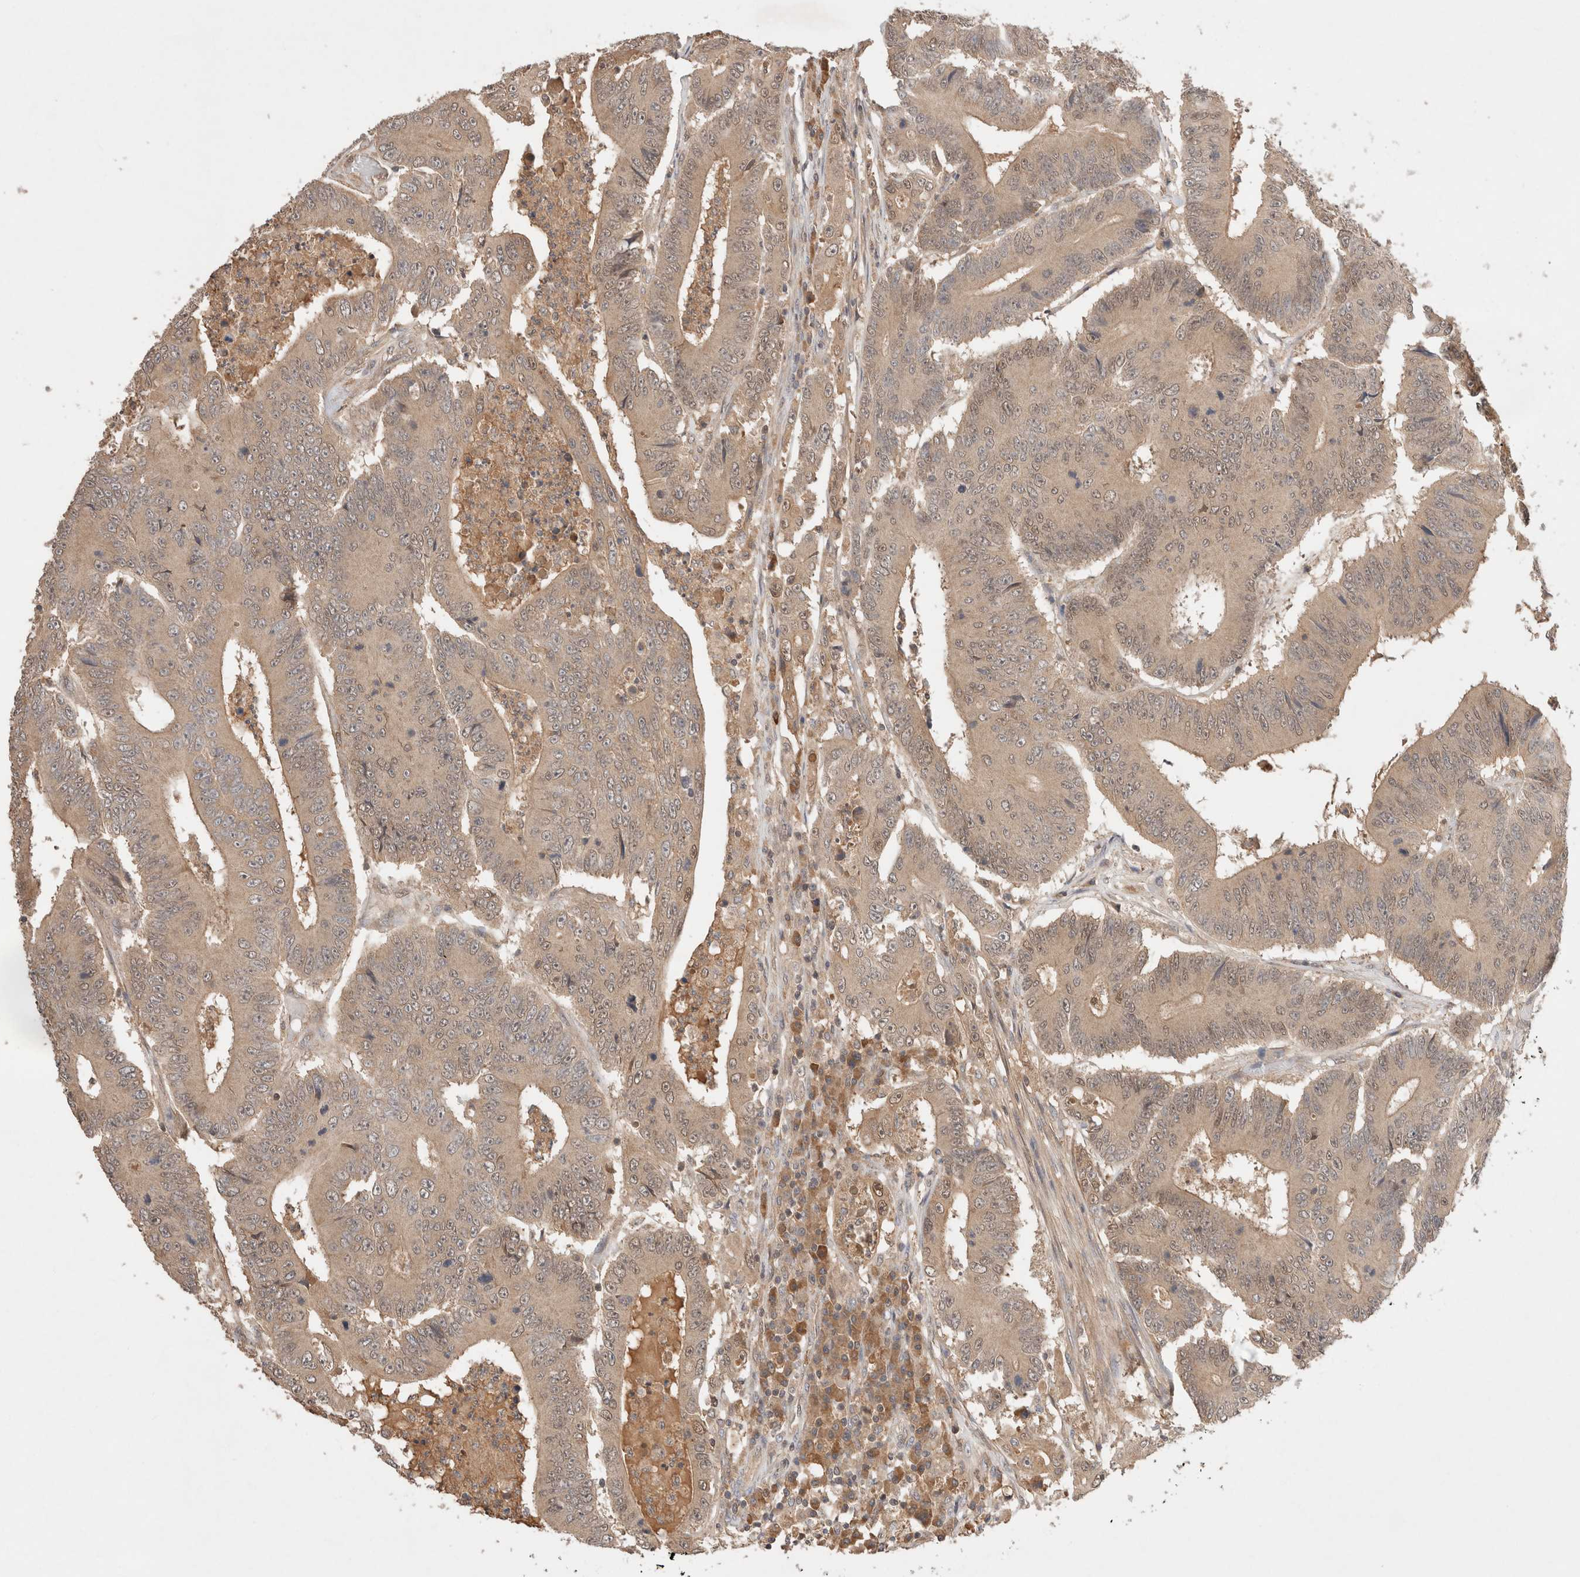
{"staining": {"intensity": "weak", "quantity": ">75%", "location": "cytoplasmic/membranous,nuclear"}, "tissue": "colorectal cancer", "cell_type": "Tumor cells", "image_type": "cancer", "snomed": [{"axis": "morphology", "description": "Adenocarcinoma, NOS"}, {"axis": "topography", "description": "Colon"}], "caption": "Human colorectal cancer (adenocarcinoma) stained with a protein marker demonstrates weak staining in tumor cells.", "gene": "CARNMT1", "patient": {"sex": "male", "age": 83}}